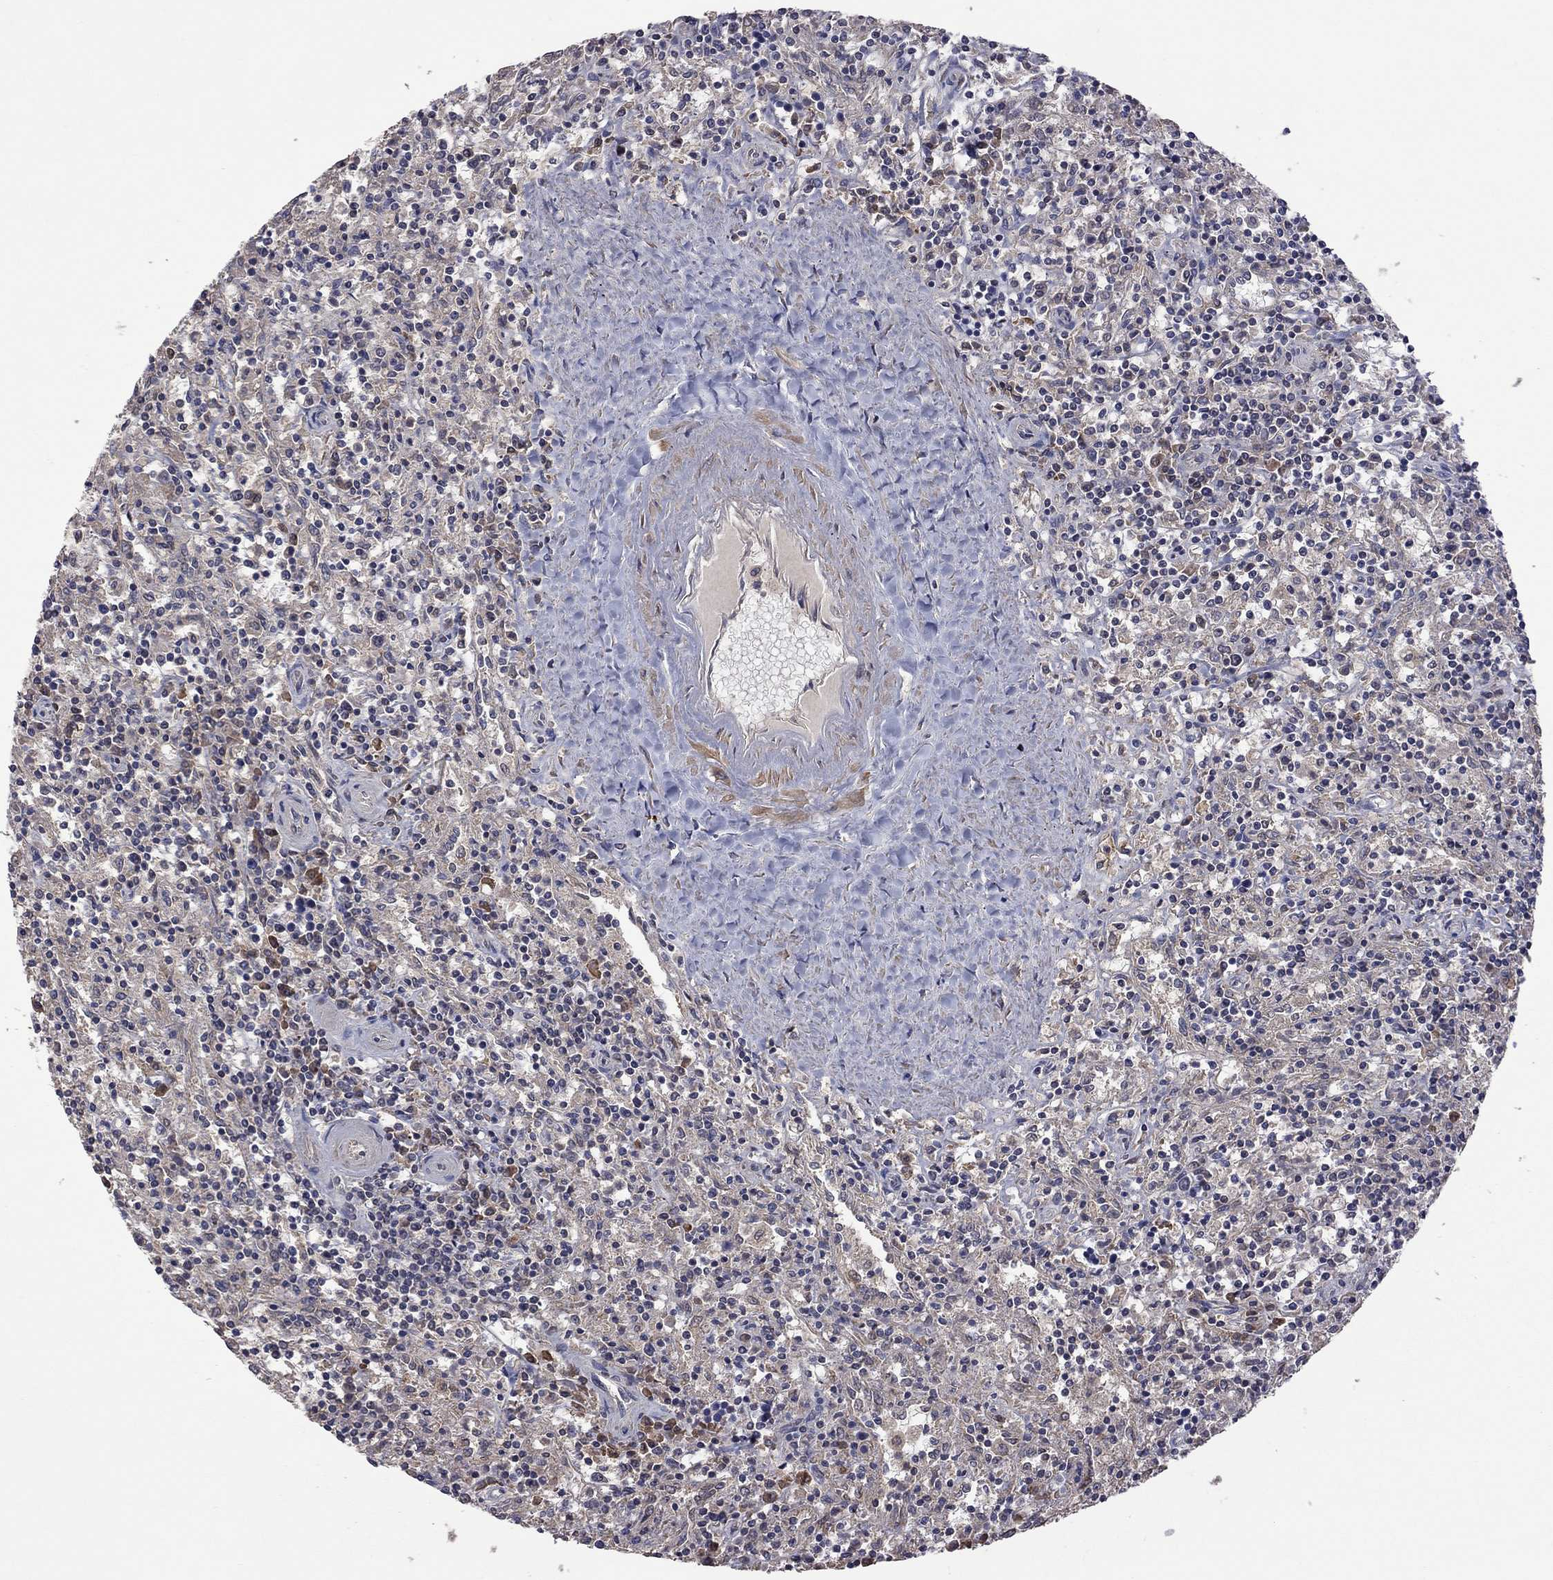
{"staining": {"intensity": "negative", "quantity": "none", "location": "none"}, "tissue": "lymphoma", "cell_type": "Tumor cells", "image_type": "cancer", "snomed": [{"axis": "morphology", "description": "Malignant lymphoma, non-Hodgkin's type, Low grade"}, {"axis": "topography", "description": "Spleen"}], "caption": "Immunohistochemistry of human lymphoma shows no staining in tumor cells.", "gene": "TSNARE1", "patient": {"sex": "male", "age": 62}}